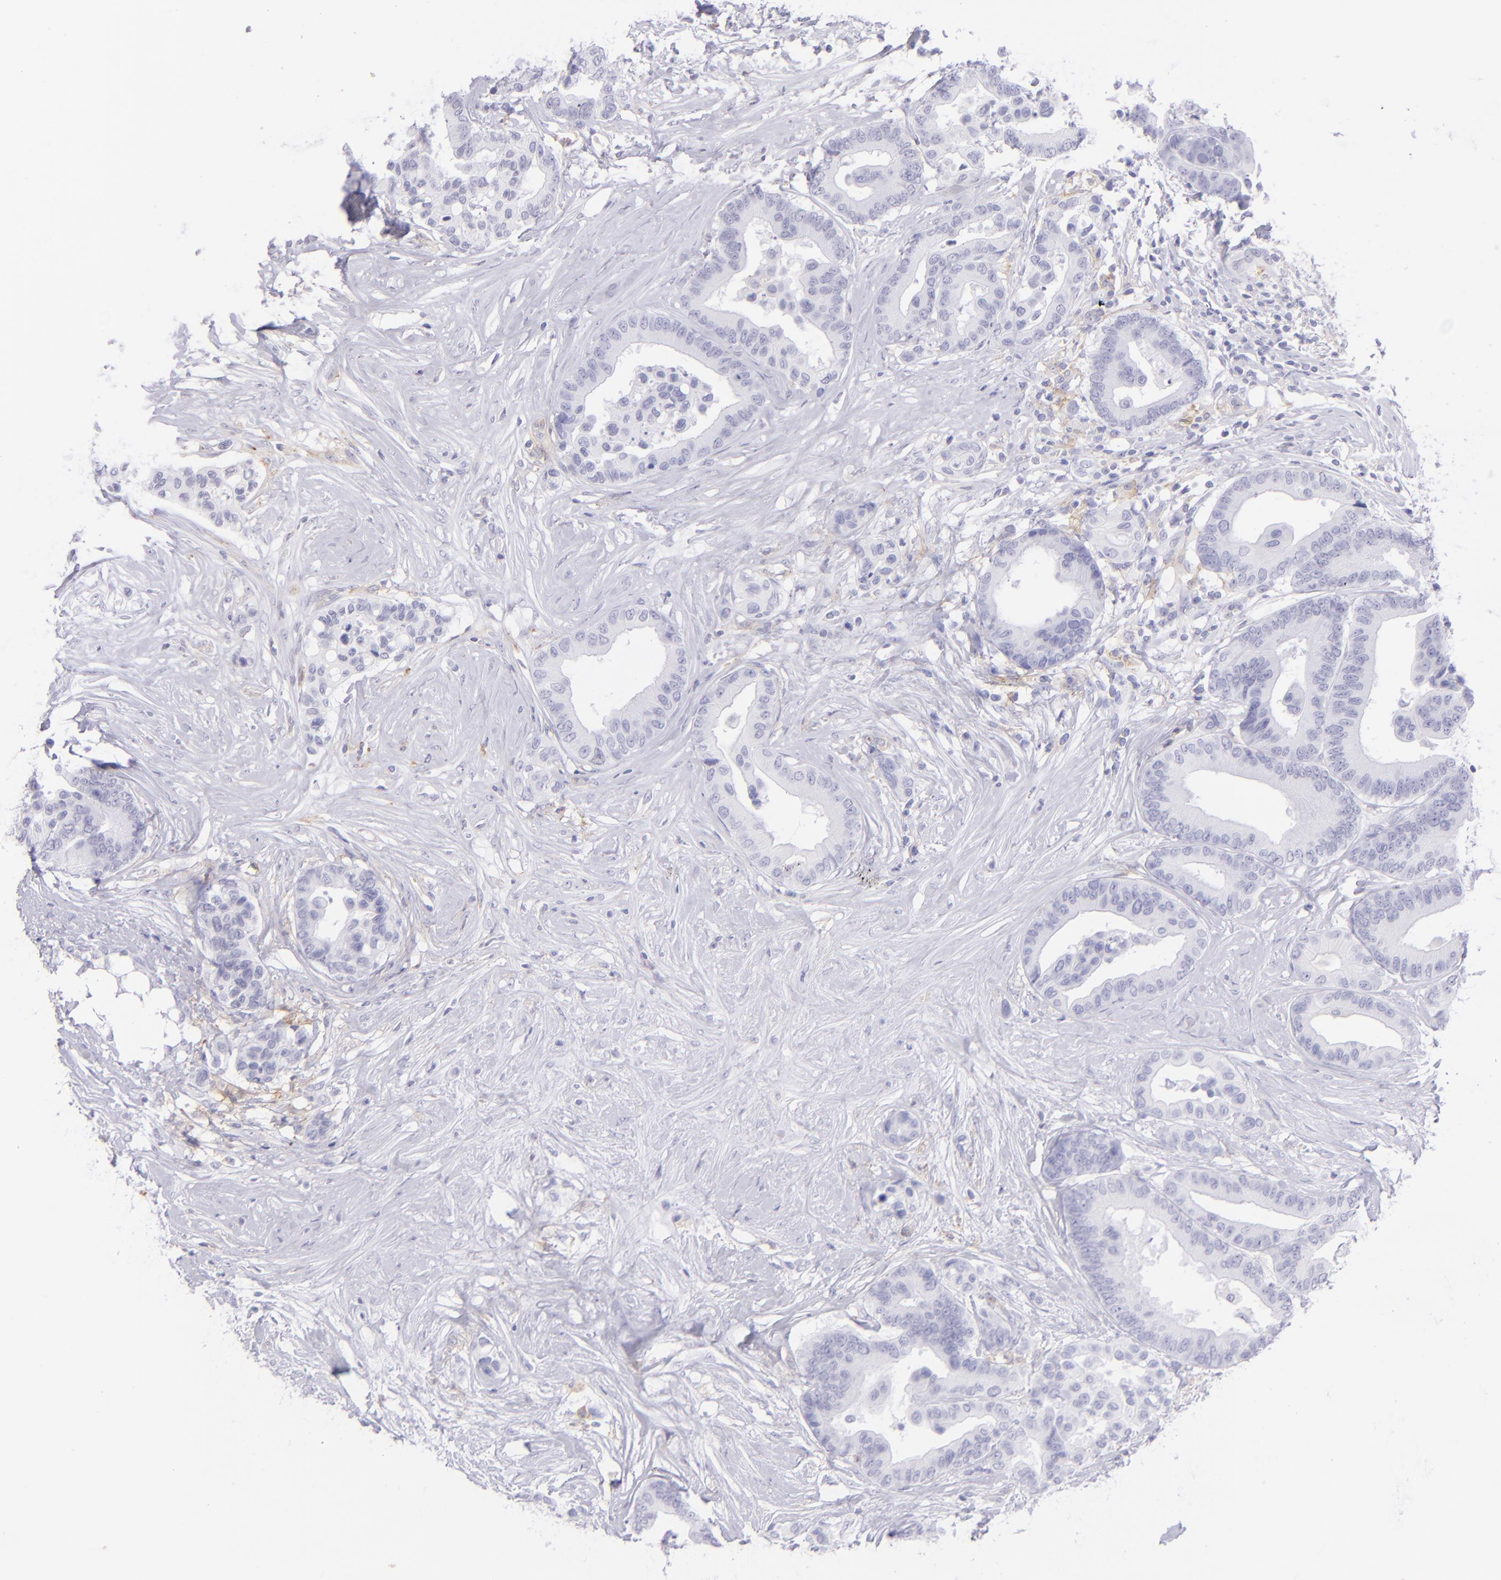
{"staining": {"intensity": "negative", "quantity": "none", "location": "none"}, "tissue": "colorectal cancer", "cell_type": "Tumor cells", "image_type": "cancer", "snomed": [{"axis": "morphology", "description": "Adenocarcinoma, NOS"}, {"axis": "topography", "description": "Colon"}], "caption": "An image of colorectal cancer stained for a protein demonstrates no brown staining in tumor cells. (DAB (3,3'-diaminobenzidine) immunohistochemistry, high magnification).", "gene": "CD72", "patient": {"sex": "male", "age": 82}}